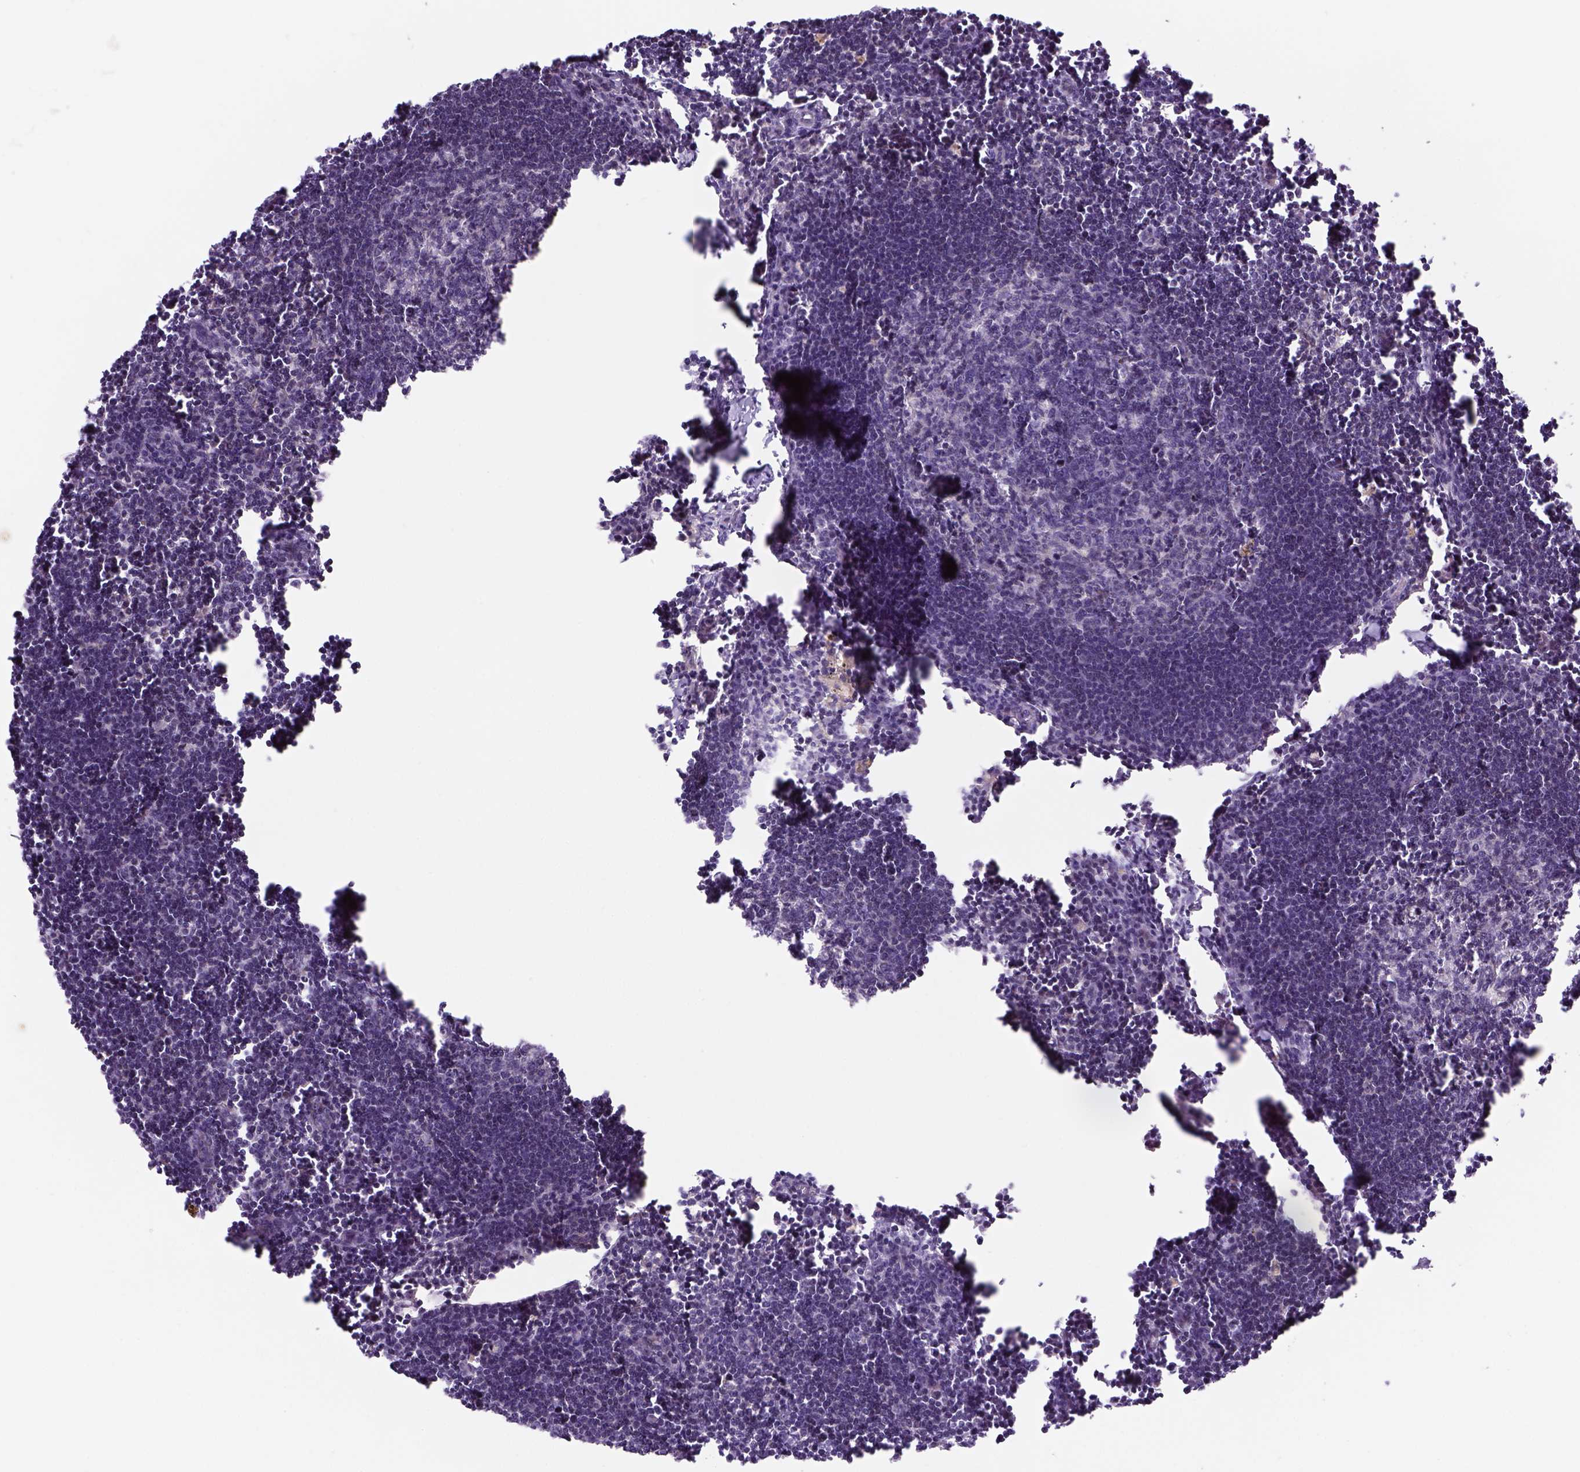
{"staining": {"intensity": "negative", "quantity": "none", "location": "none"}, "tissue": "lymph node", "cell_type": "Germinal center cells", "image_type": "normal", "snomed": [{"axis": "morphology", "description": "Normal tissue, NOS"}, {"axis": "topography", "description": "Lymph node"}], "caption": "Germinal center cells show no significant staining in unremarkable lymph node.", "gene": "ADGRV1", "patient": {"sex": "male", "age": 55}}